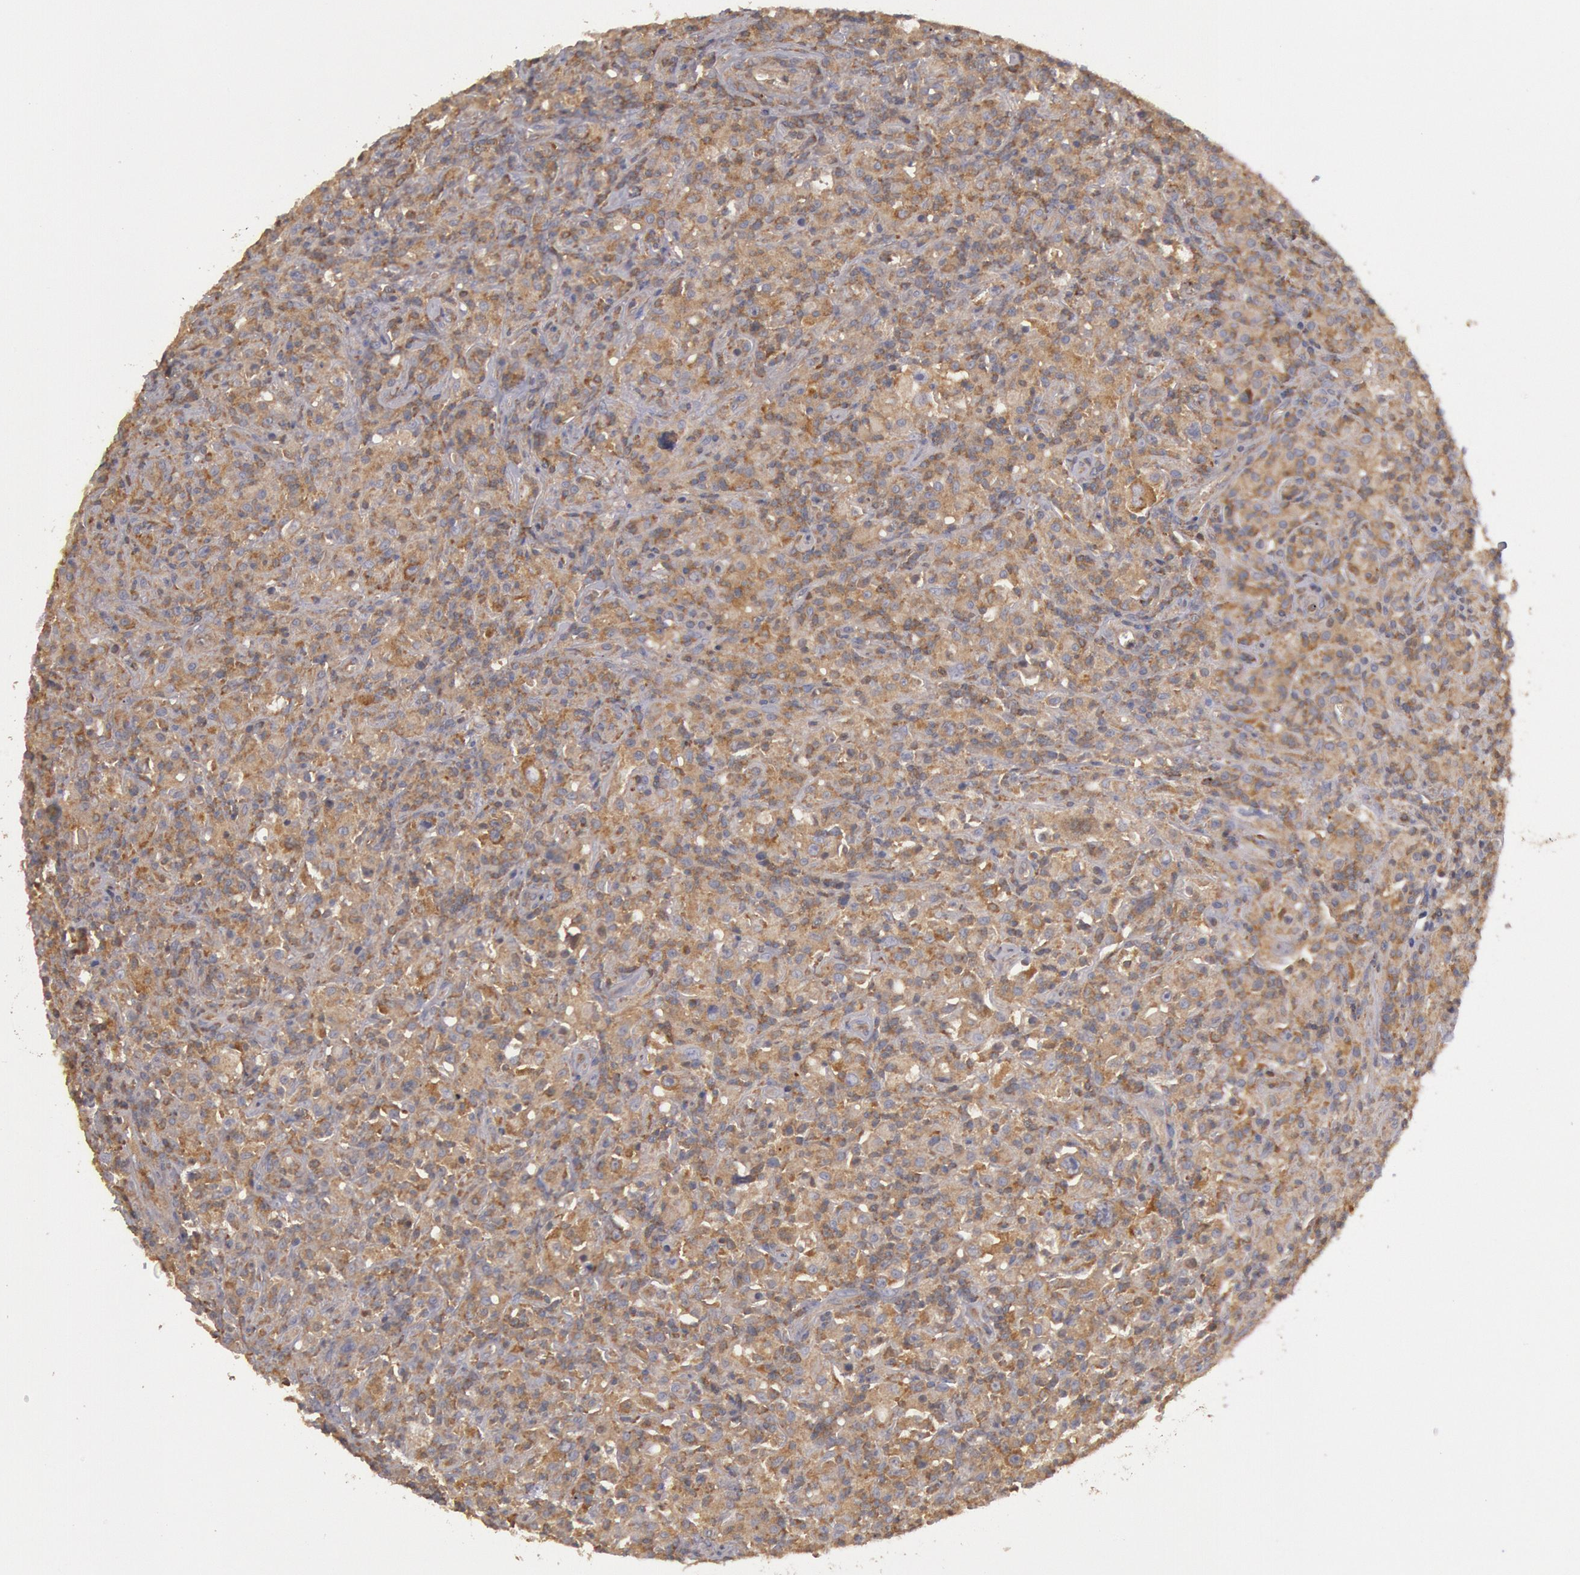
{"staining": {"intensity": "moderate", "quantity": "25%-75%", "location": "cytoplasmic/membranous"}, "tissue": "lymphoma", "cell_type": "Tumor cells", "image_type": "cancer", "snomed": [{"axis": "morphology", "description": "Hodgkin's disease, NOS"}, {"axis": "topography", "description": "Lymph node"}], "caption": "Human Hodgkin's disease stained for a protein (brown) demonstrates moderate cytoplasmic/membranous positive staining in approximately 25%-75% of tumor cells.", "gene": "PIK3R1", "patient": {"sex": "male", "age": 46}}